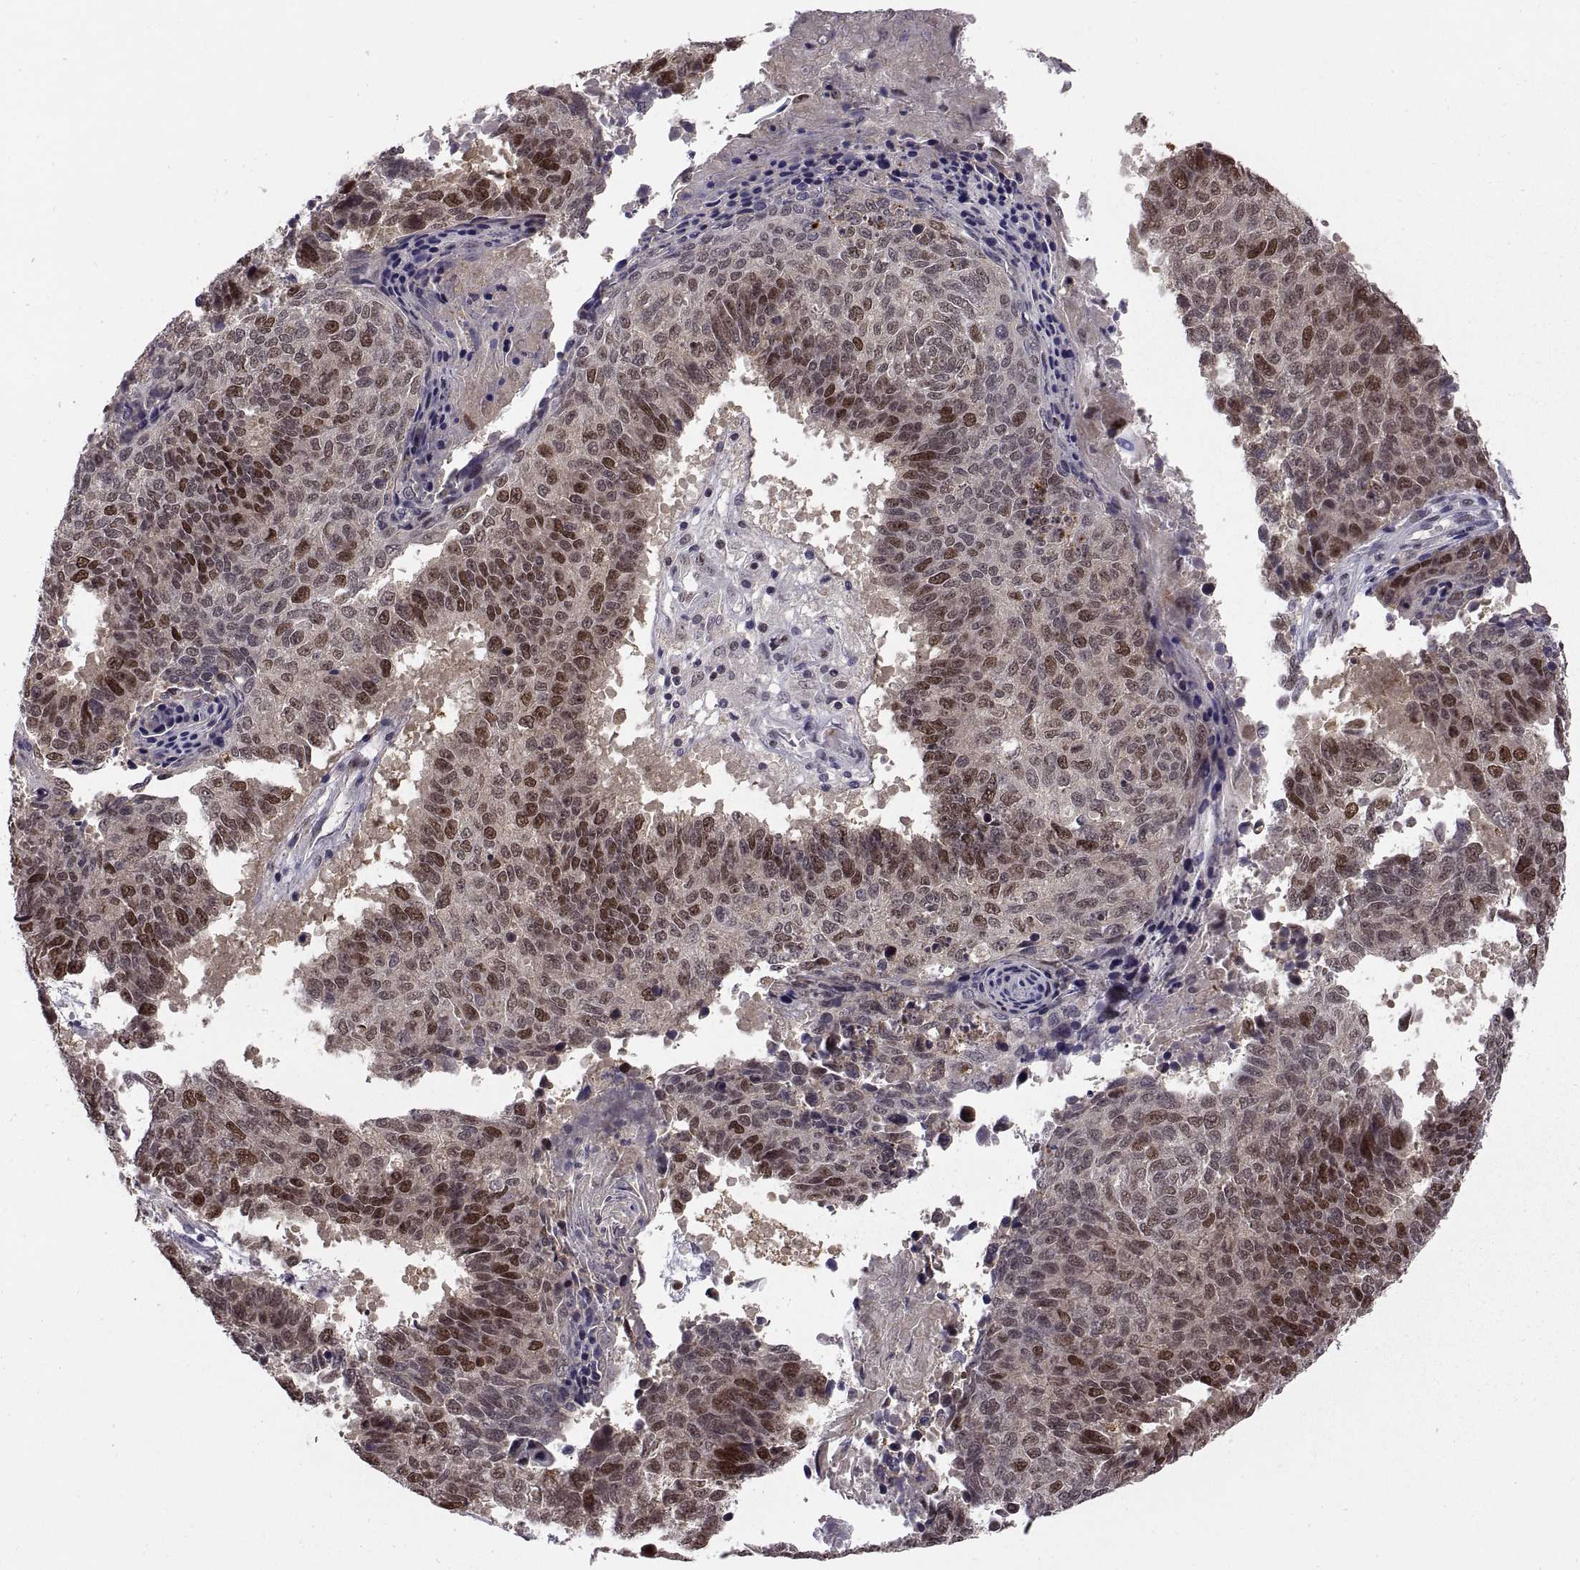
{"staining": {"intensity": "moderate", "quantity": "<25%", "location": "nuclear"}, "tissue": "lung cancer", "cell_type": "Tumor cells", "image_type": "cancer", "snomed": [{"axis": "morphology", "description": "Squamous cell carcinoma, NOS"}, {"axis": "topography", "description": "Lung"}], "caption": "An immunohistochemistry (IHC) photomicrograph of tumor tissue is shown. Protein staining in brown highlights moderate nuclear positivity in squamous cell carcinoma (lung) within tumor cells.", "gene": "CHFR", "patient": {"sex": "male", "age": 73}}